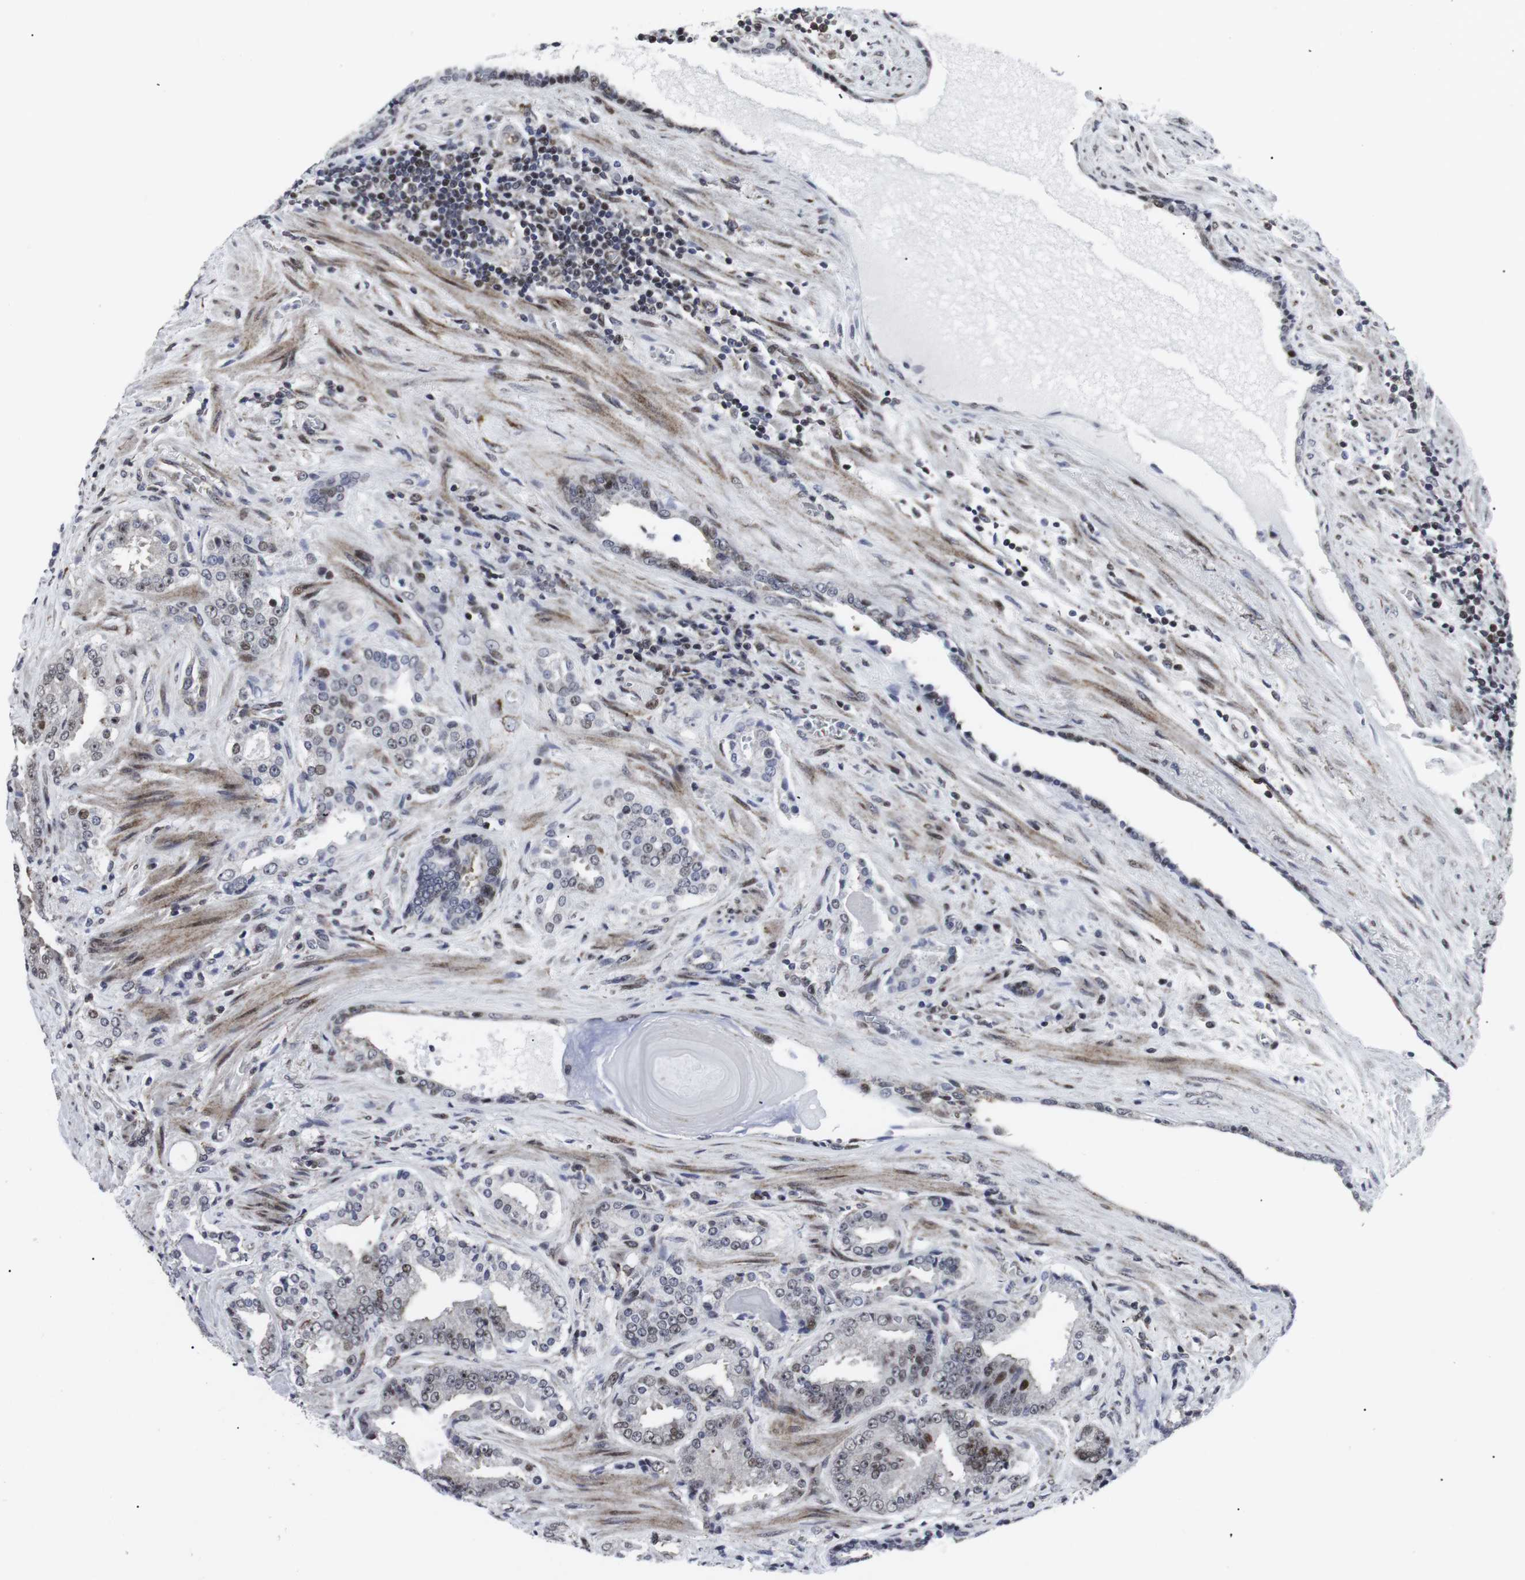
{"staining": {"intensity": "weak", "quantity": "25%-75%", "location": "nuclear"}, "tissue": "prostate cancer", "cell_type": "Tumor cells", "image_type": "cancer", "snomed": [{"axis": "morphology", "description": "Adenocarcinoma, Low grade"}, {"axis": "topography", "description": "Prostate"}], "caption": "Tumor cells exhibit low levels of weak nuclear positivity in about 25%-75% of cells in prostate cancer.", "gene": "MLH1", "patient": {"sex": "male", "age": 60}}